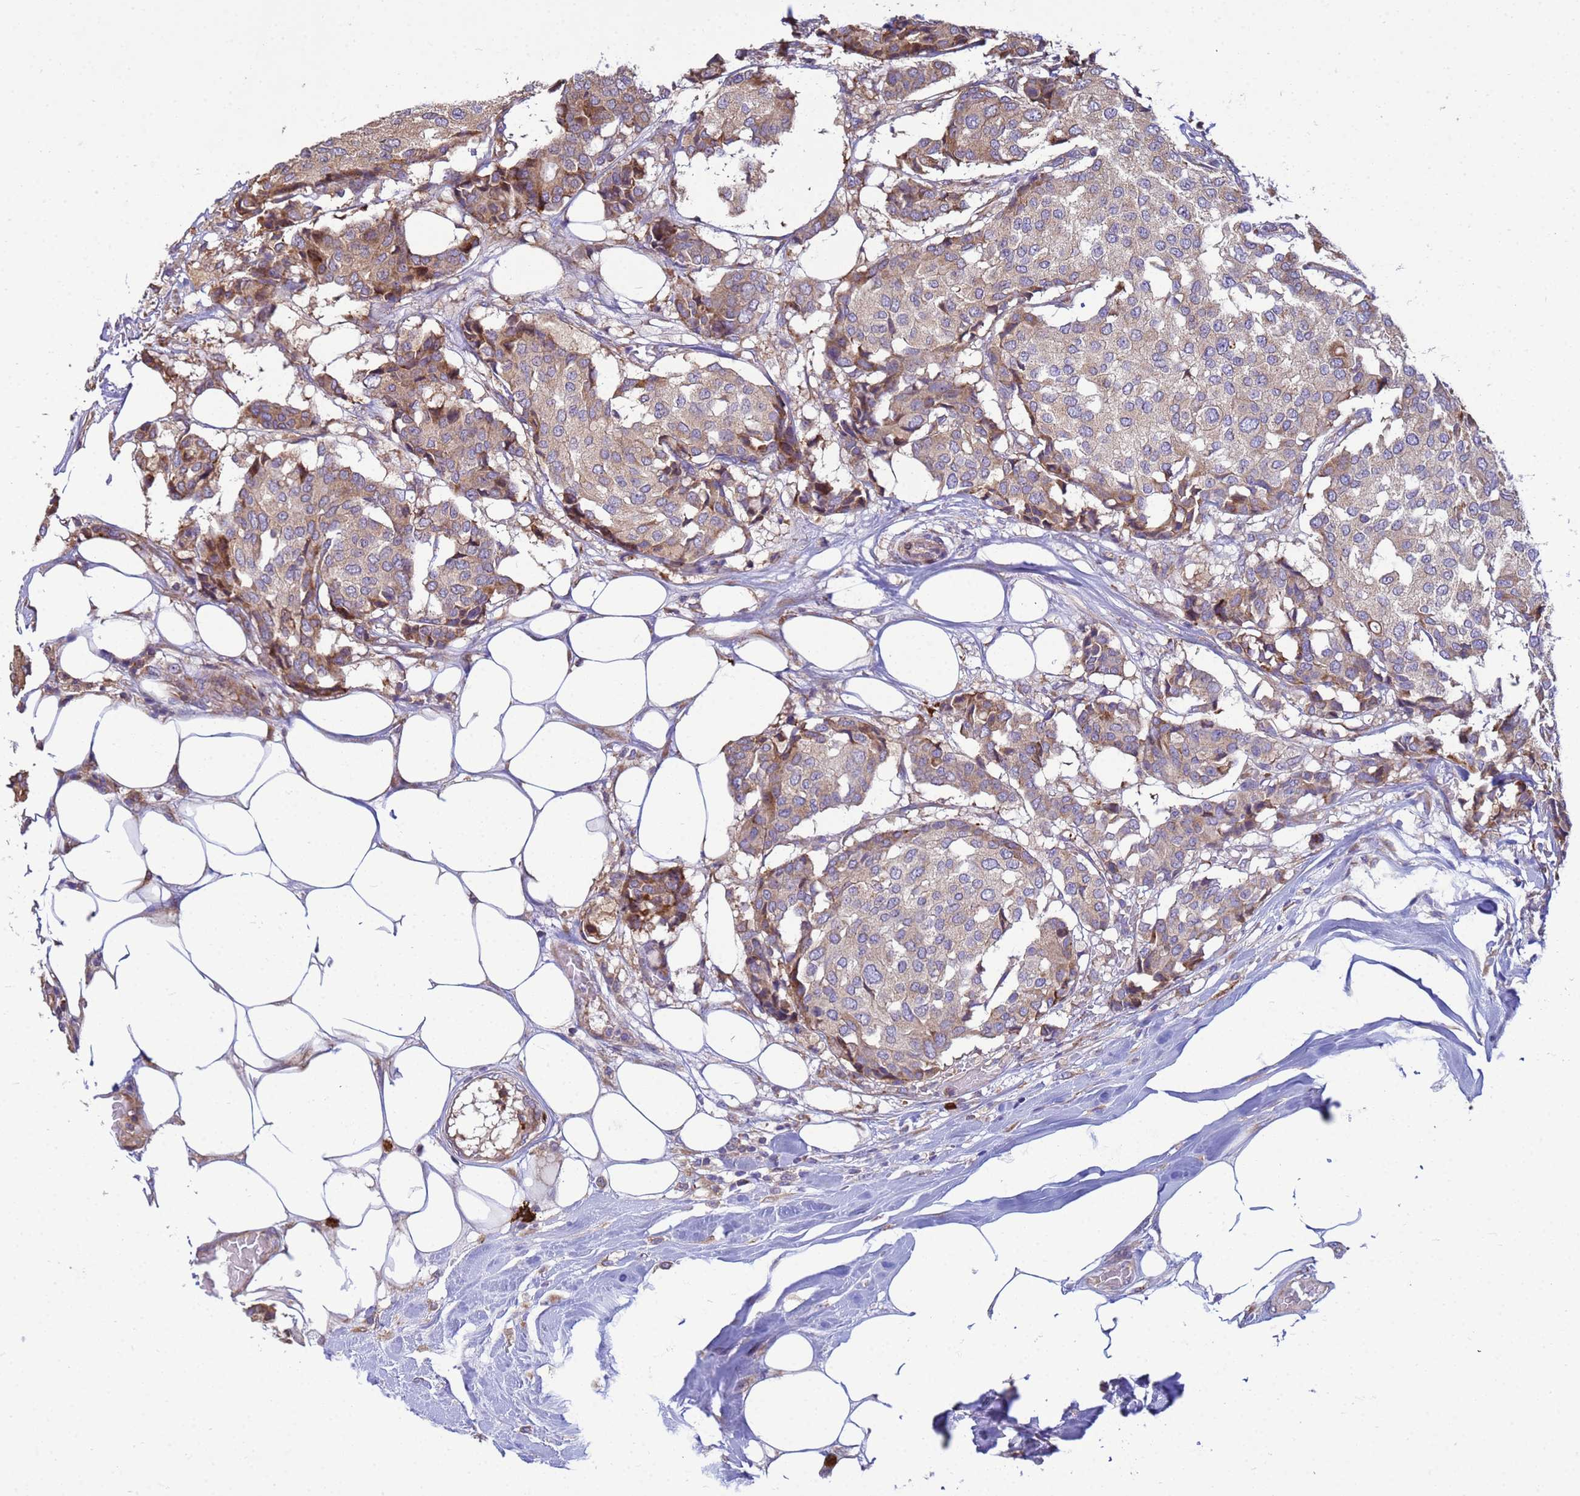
{"staining": {"intensity": "moderate", "quantity": ">75%", "location": "cytoplasmic/membranous"}, "tissue": "breast cancer", "cell_type": "Tumor cells", "image_type": "cancer", "snomed": [{"axis": "morphology", "description": "Duct carcinoma"}, {"axis": "topography", "description": "Breast"}], "caption": "Immunohistochemical staining of intraductal carcinoma (breast) demonstrates moderate cytoplasmic/membranous protein staining in about >75% of tumor cells.", "gene": "THAP5", "patient": {"sex": "female", "age": 75}}